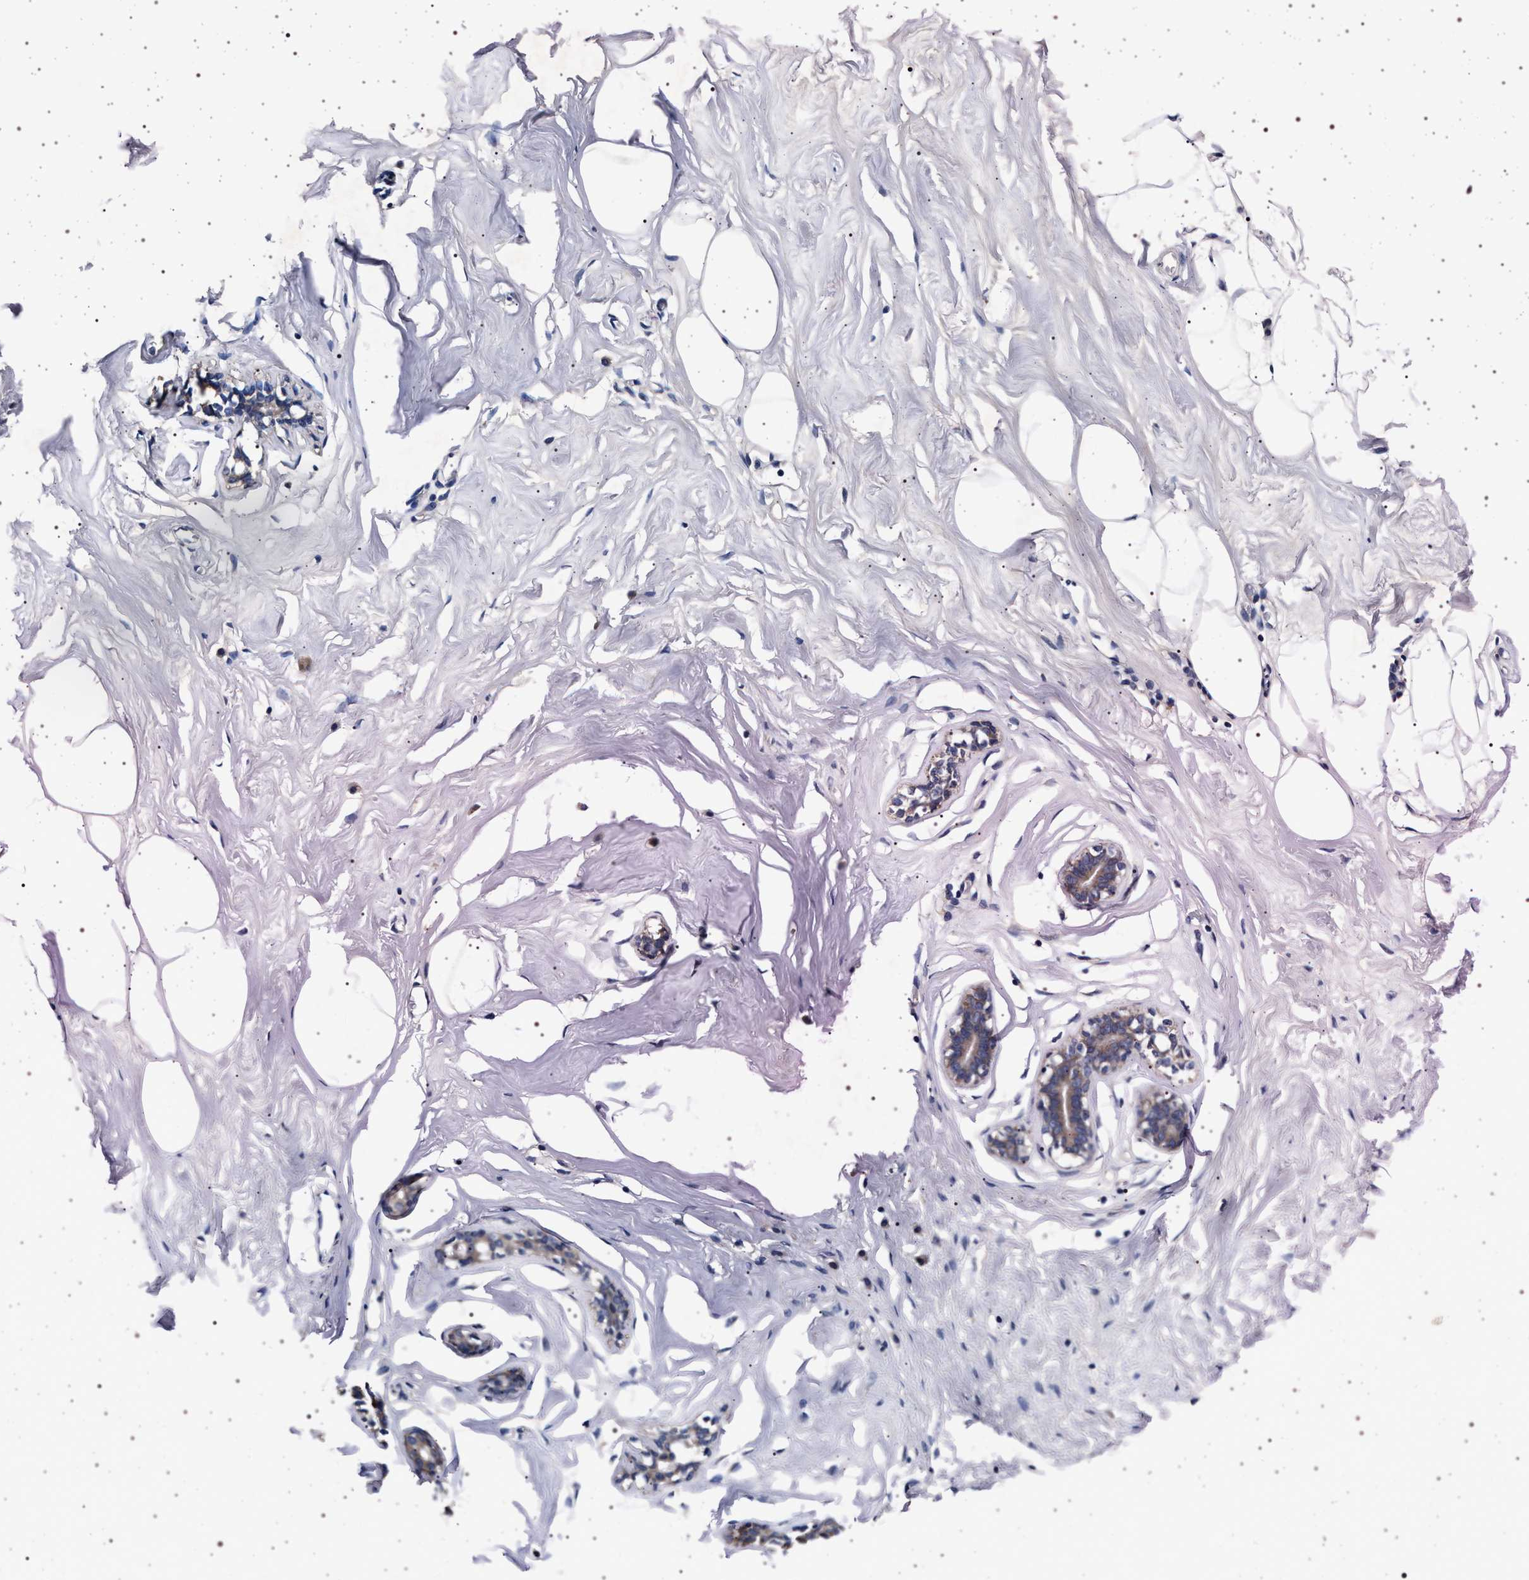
{"staining": {"intensity": "weak", "quantity": "25%-75%", "location": "cytoplasmic/membranous"}, "tissue": "adipose tissue", "cell_type": "Adipocytes", "image_type": "normal", "snomed": [{"axis": "morphology", "description": "Normal tissue, NOS"}, {"axis": "morphology", "description": "Fibrosis, NOS"}, {"axis": "topography", "description": "Breast"}, {"axis": "topography", "description": "Adipose tissue"}], "caption": "The micrograph shows immunohistochemical staining of normal adipose tissue. There is weak cytoplasmic/membranous expression is seen in about 25%-75% of adipocytes.", "gene": "MAP3K2", "patient": {"sex": "female", "age": 39}}